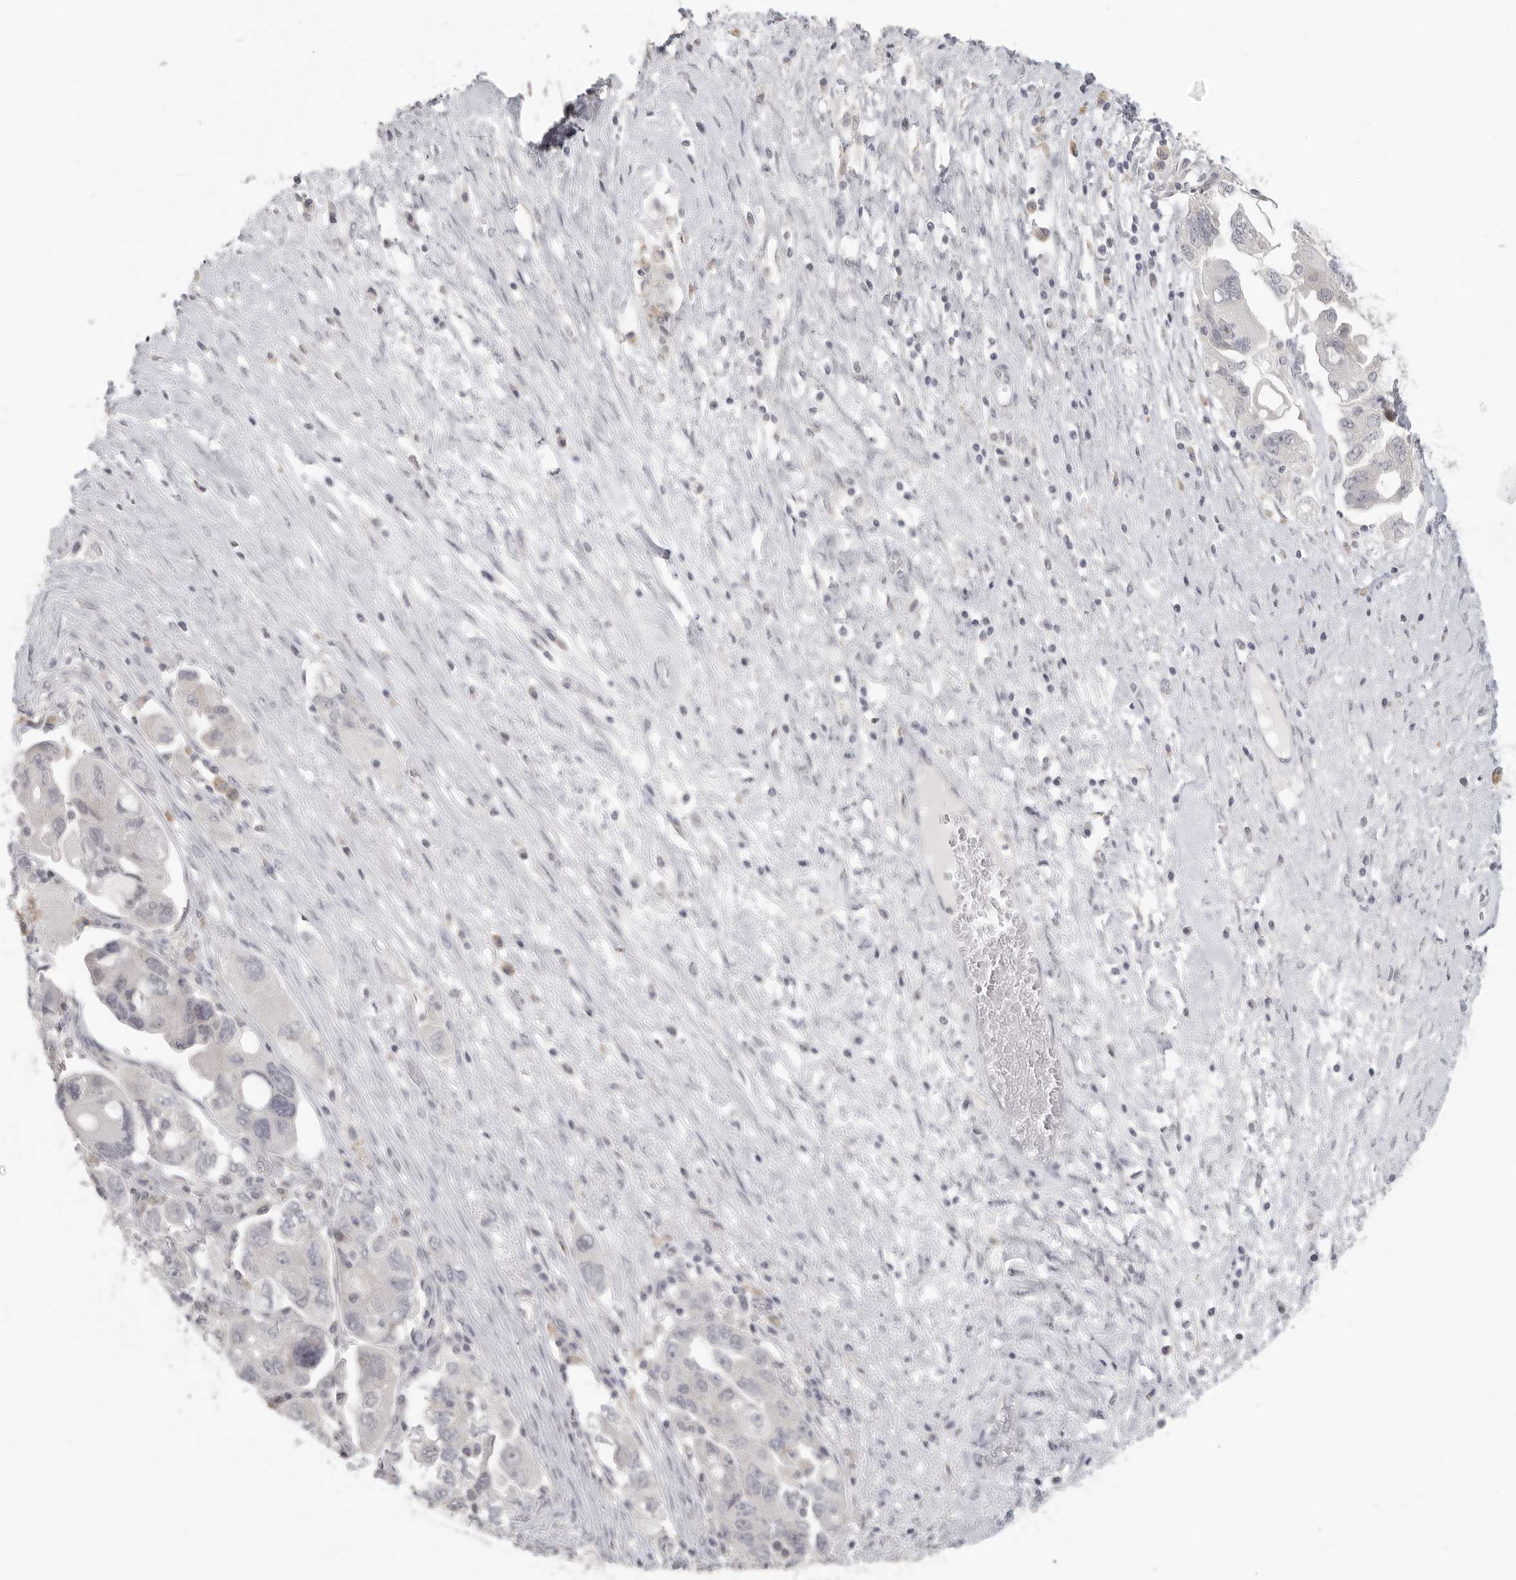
{"staining": {"intensity": "negative", "quantity": "none", "location": "none"}, "tissue": "ovarian cancer", "cell_type": "Tumor cells", "image_type": "cancer", "snomed": [{"axis": "morphology", "description": "Carcinoma, NOS"}, {"axis": "morphology", "description": "Cystadenocarcinoma, serous, NOS"}, {"axis": "topography", "description": "Ovary"}], "caption": "This is a image of IHC staining of ovarian cancer (serous cystadenocarcinoma), which shows no positivity in tumor cells.", "gene": "HMGCS2", "patient": {"sex": "female", "age": 69}}